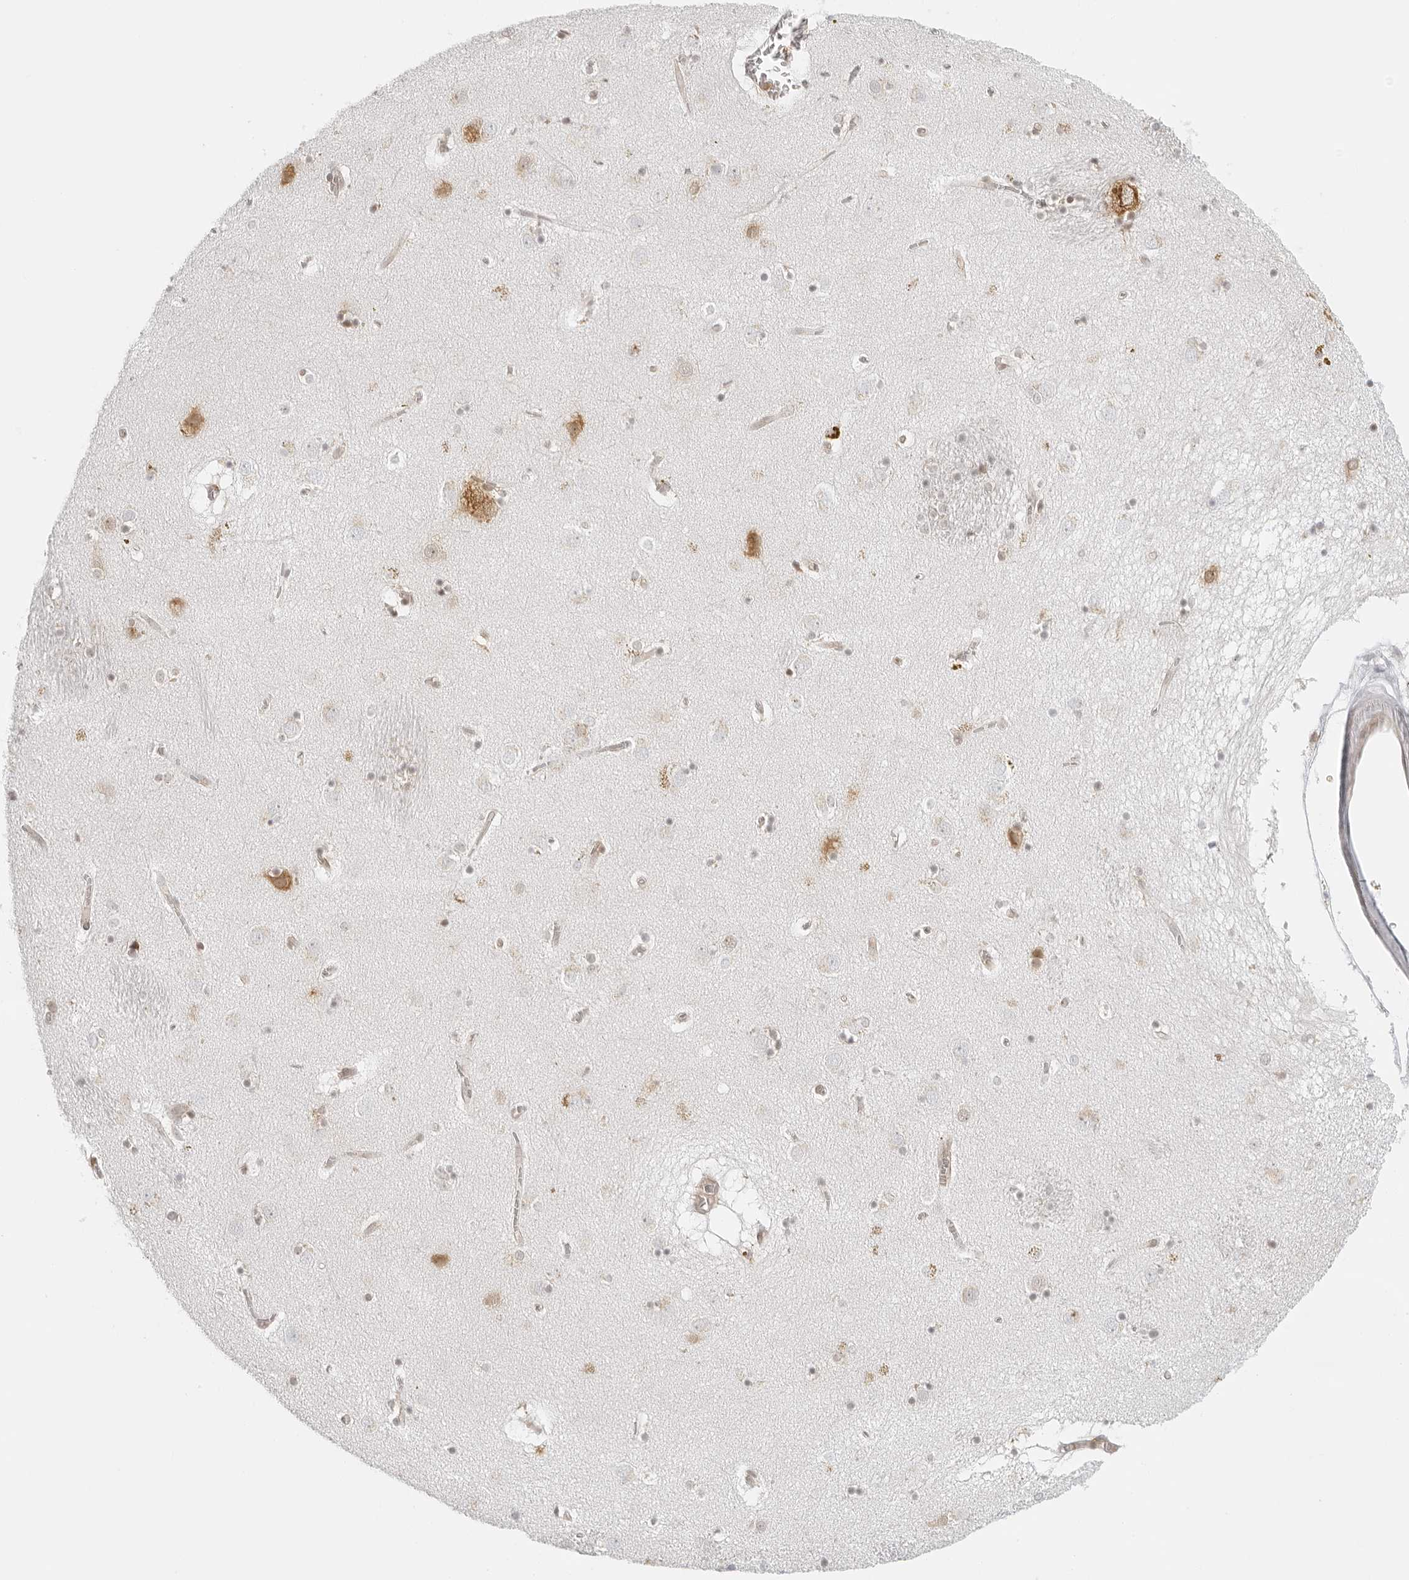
{"staining": {"intensity": "moderate", "quantity": "<25%", "location": "nuclear"}, "tissue": "caudate", "cell_type": "Glial cells", "image_type": "normal", "snomed": [{"axis": "morphology", "description": "Normal tissue, NOS"}, {"axis": "topography", "description": "Lateral ventricle wall"}], "caption": "Immunohistochemical staining of normal caudate shows <25% levels of moderate nuclear protein staining in approximately <25% of glial cells.", "gene": "EIF4G1", "patient": {"sex": "male", "age": 70}}